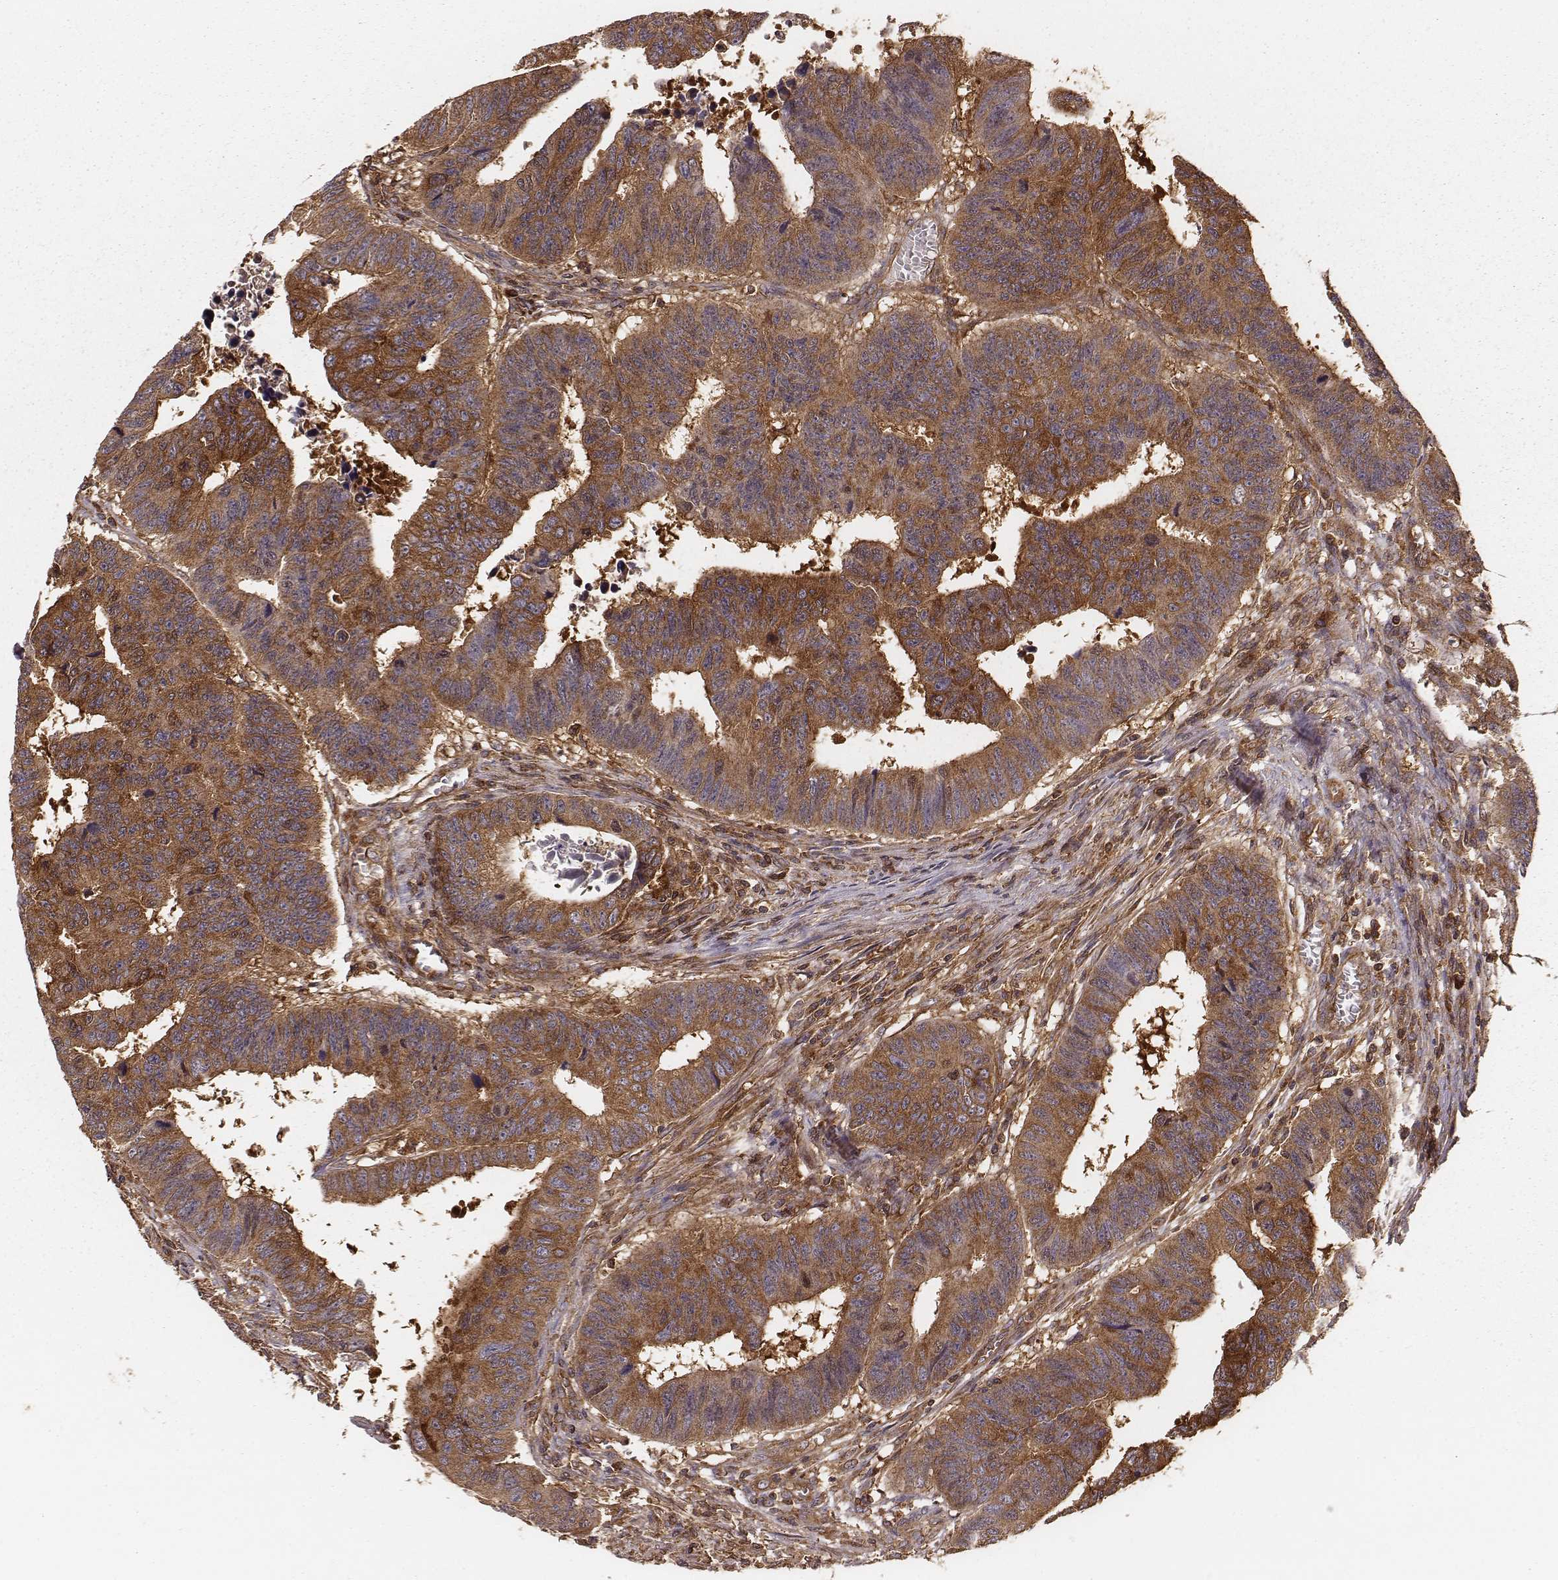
{"staining": {"intensity": "strong", "quantity": ">75%", "location": "cytoplasmic/membranous"}, "tissue": "colorectal cancer", "cell_type": "Tumor cells", "image_type": "cancer", "snomed": [{"axis": "morphology", "description": "Adenocarcinoma, NOS"}, {"axis": "topography", "description": "Rectum"}], "caption": "An image of adenocarcinoma (colorectal) stained for a protein demonstrates strong cytoplasmic/membranous brown staining in tumor cells.", "gene": "CARS1", "patient": {"sex": "female", "age": 85}}